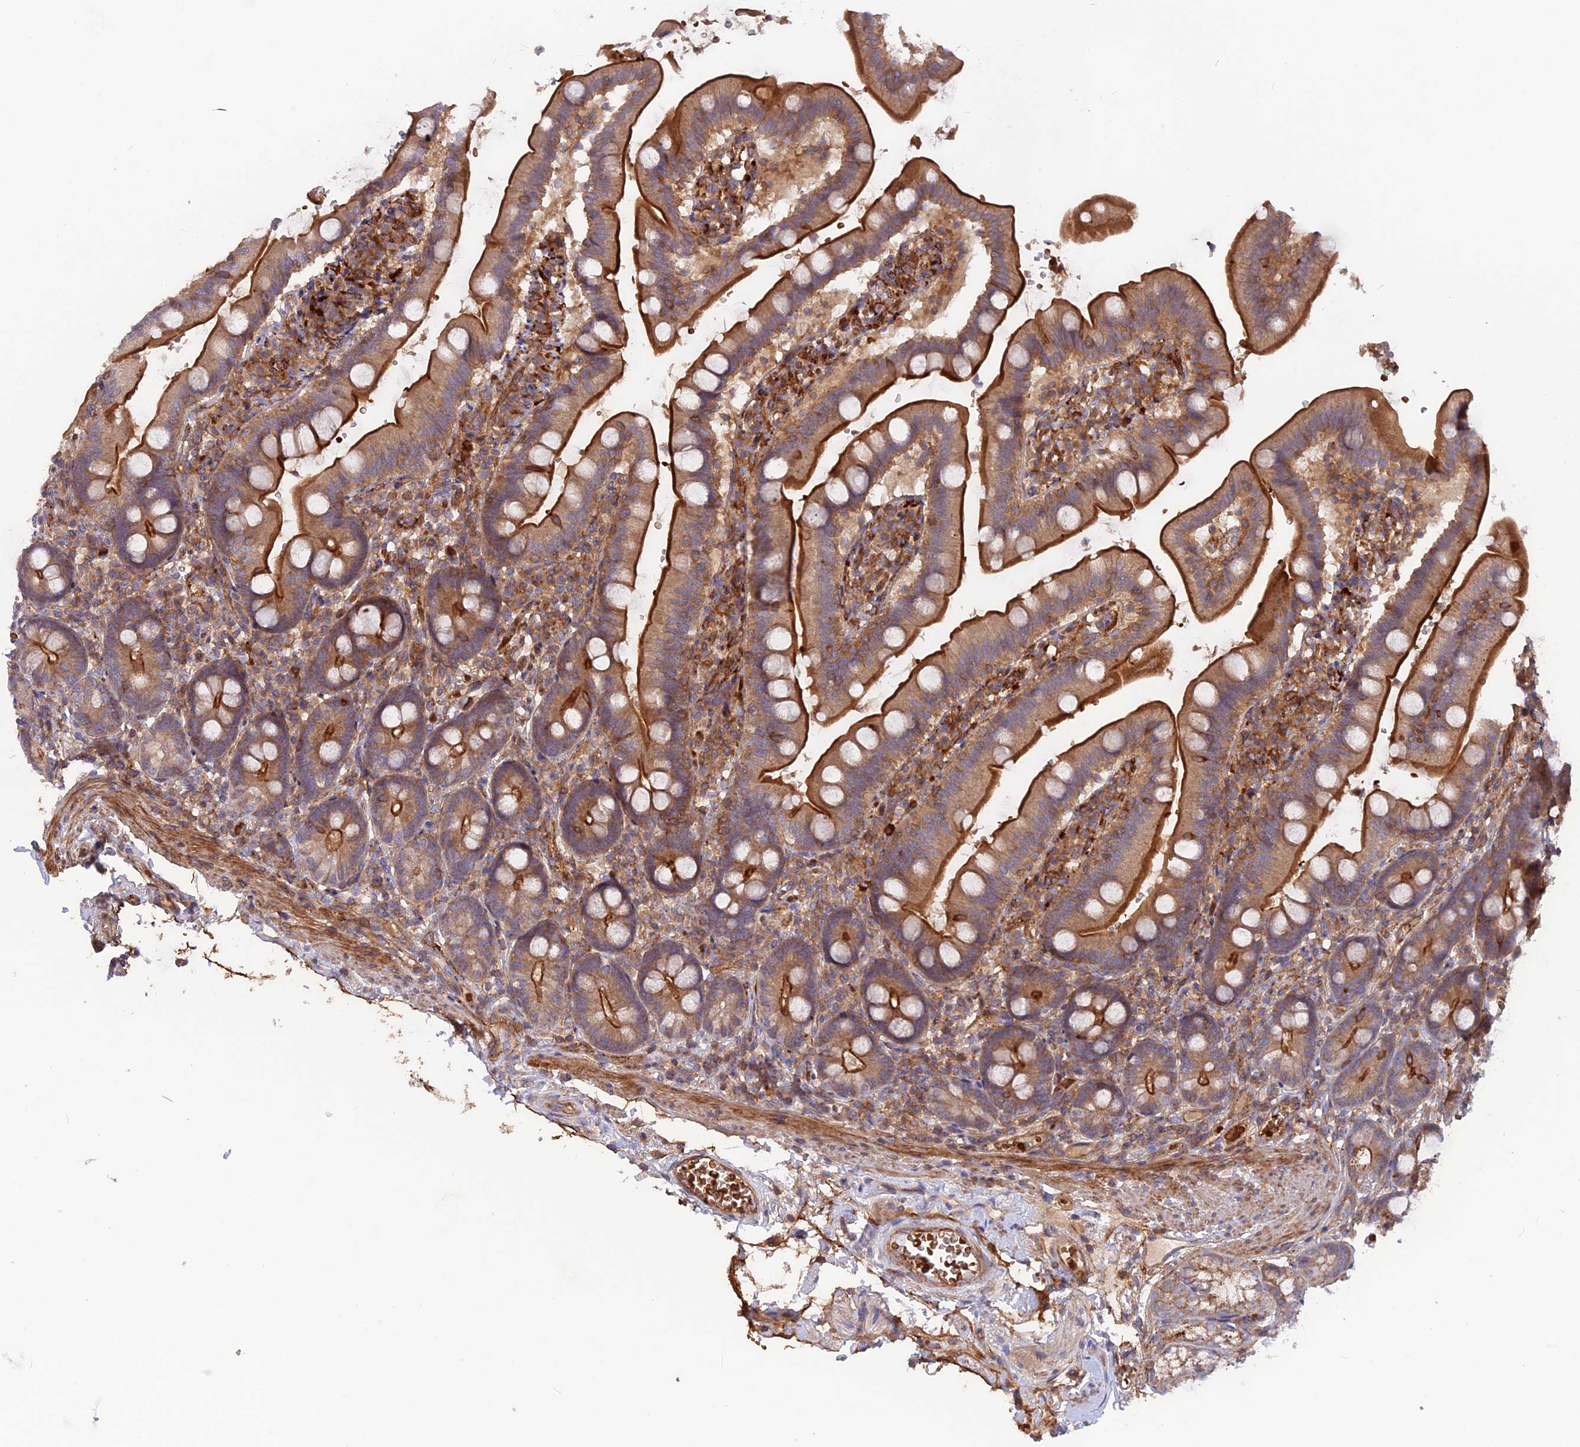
{"staining": {"intensity": "strong", "quantity": ">75%", "location": "cytoplasmic/membranous"}, "tissue": "duodenum", "cell_type": "Glandular cells", "image_type": "normal", "snomed": [{"axis": "morphology", "description": "Normal tissue, NOS"}, {"axis": "topography", "description": "Duodenum"}], "caption": "Duodenum stained for a protein (brown) exhibits strong cytoplasmic/membranous positive positivity in approximately >75% of glandular cells.", "gene": "CPNE7", "patient": {"sex": "female", "age": 67}}